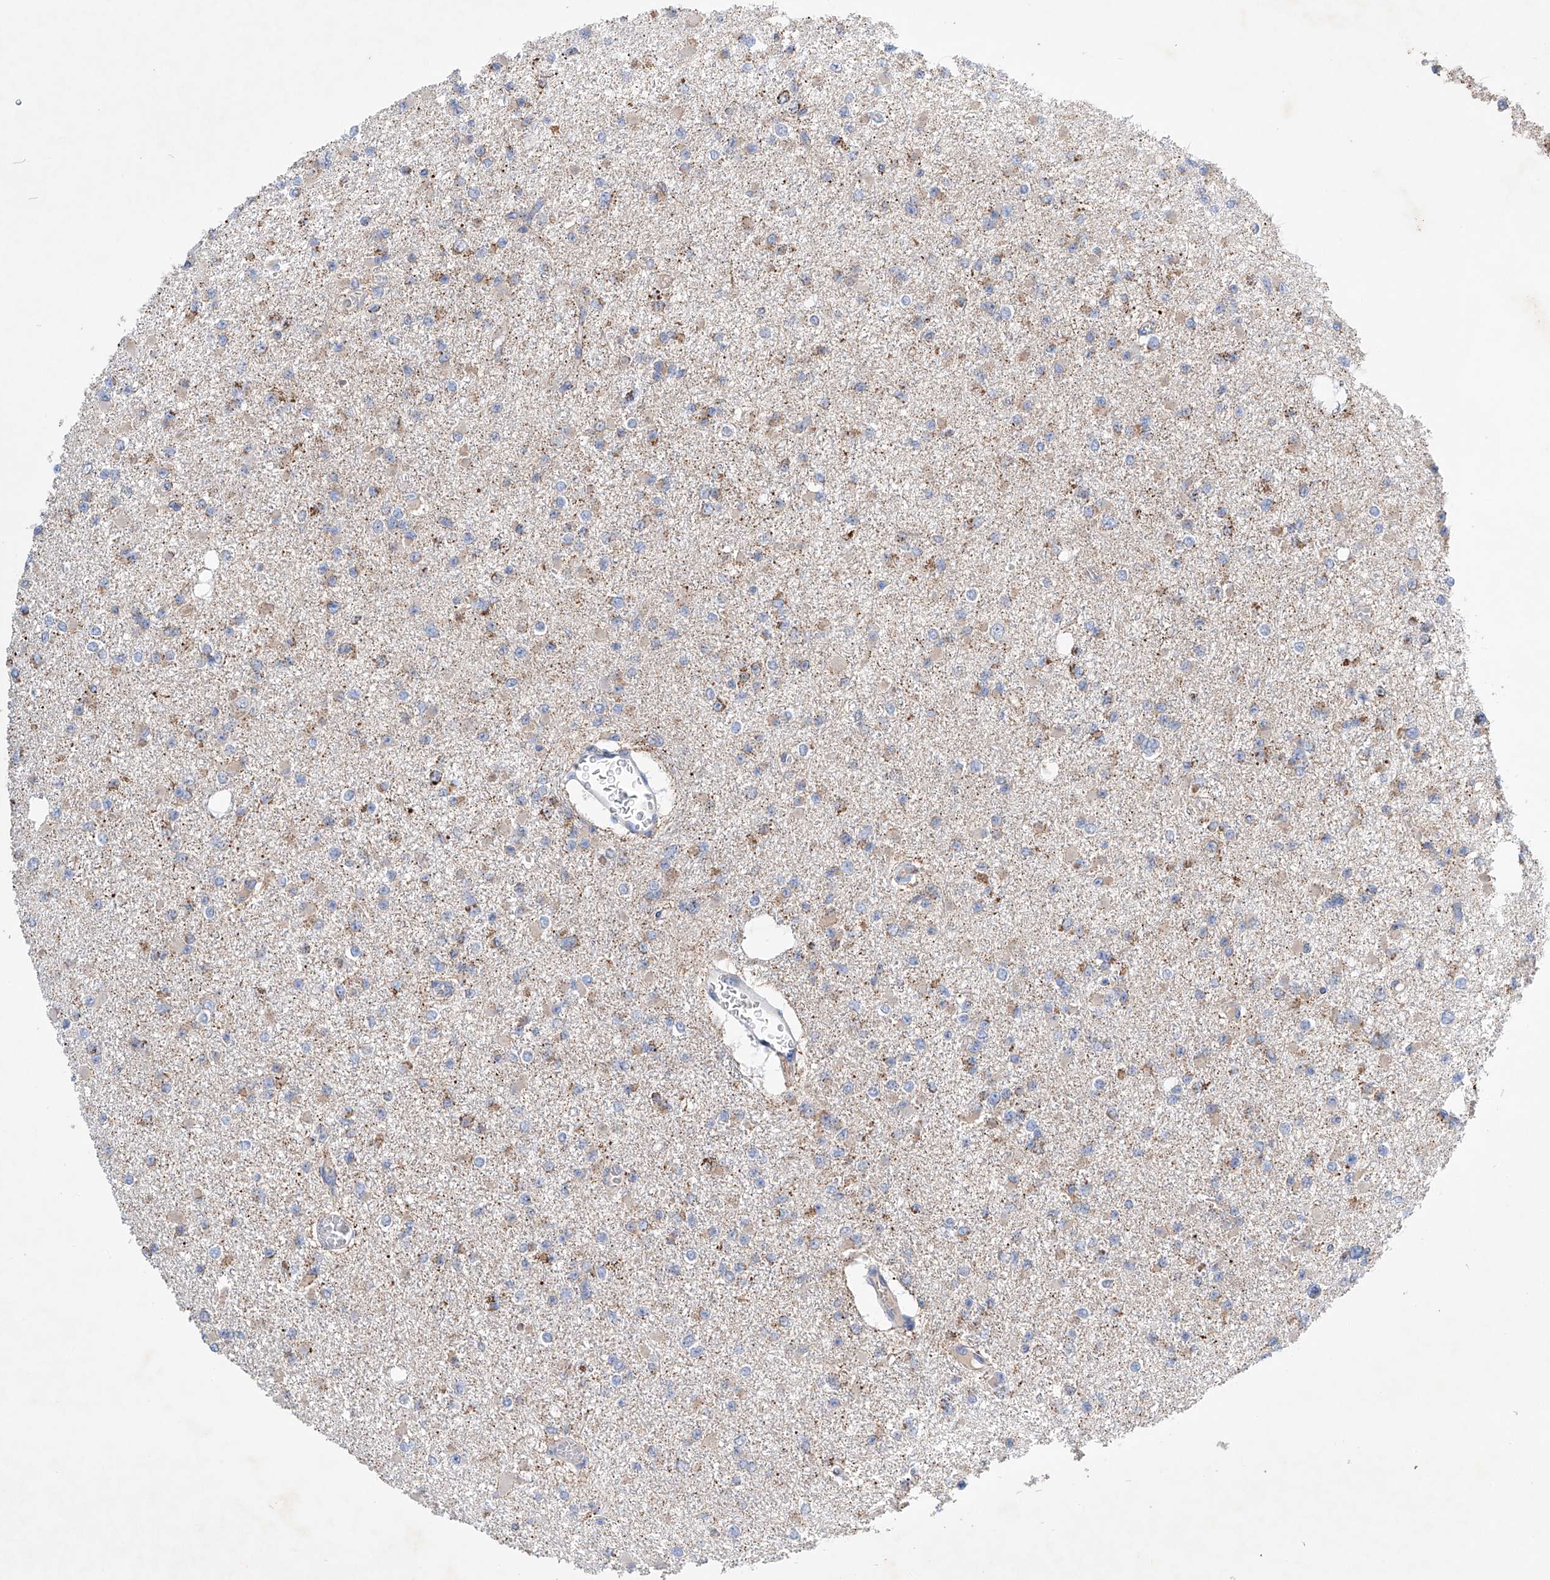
{"staining": {"intensity": "moderate", "quantity": "<25%", "location": "cytoplasmic/membranous"}, "tissue": "glioma", "cell_type": "Tumor cells", "image_type": "cancer", "snomed": [{"axis": "morphology", "description": "Glioma, malignant, Low grade"}, {"axis": "topography", "description": "Brain"}], "caption": "Malignant glioma (low-grade) stained for a protein (brown) exhibits moderate cytoplasmic/membranous positive expression in about <25% of tumor cells.", "gene": "GPC4", "patient": {"sex": "female", "age": 22}}